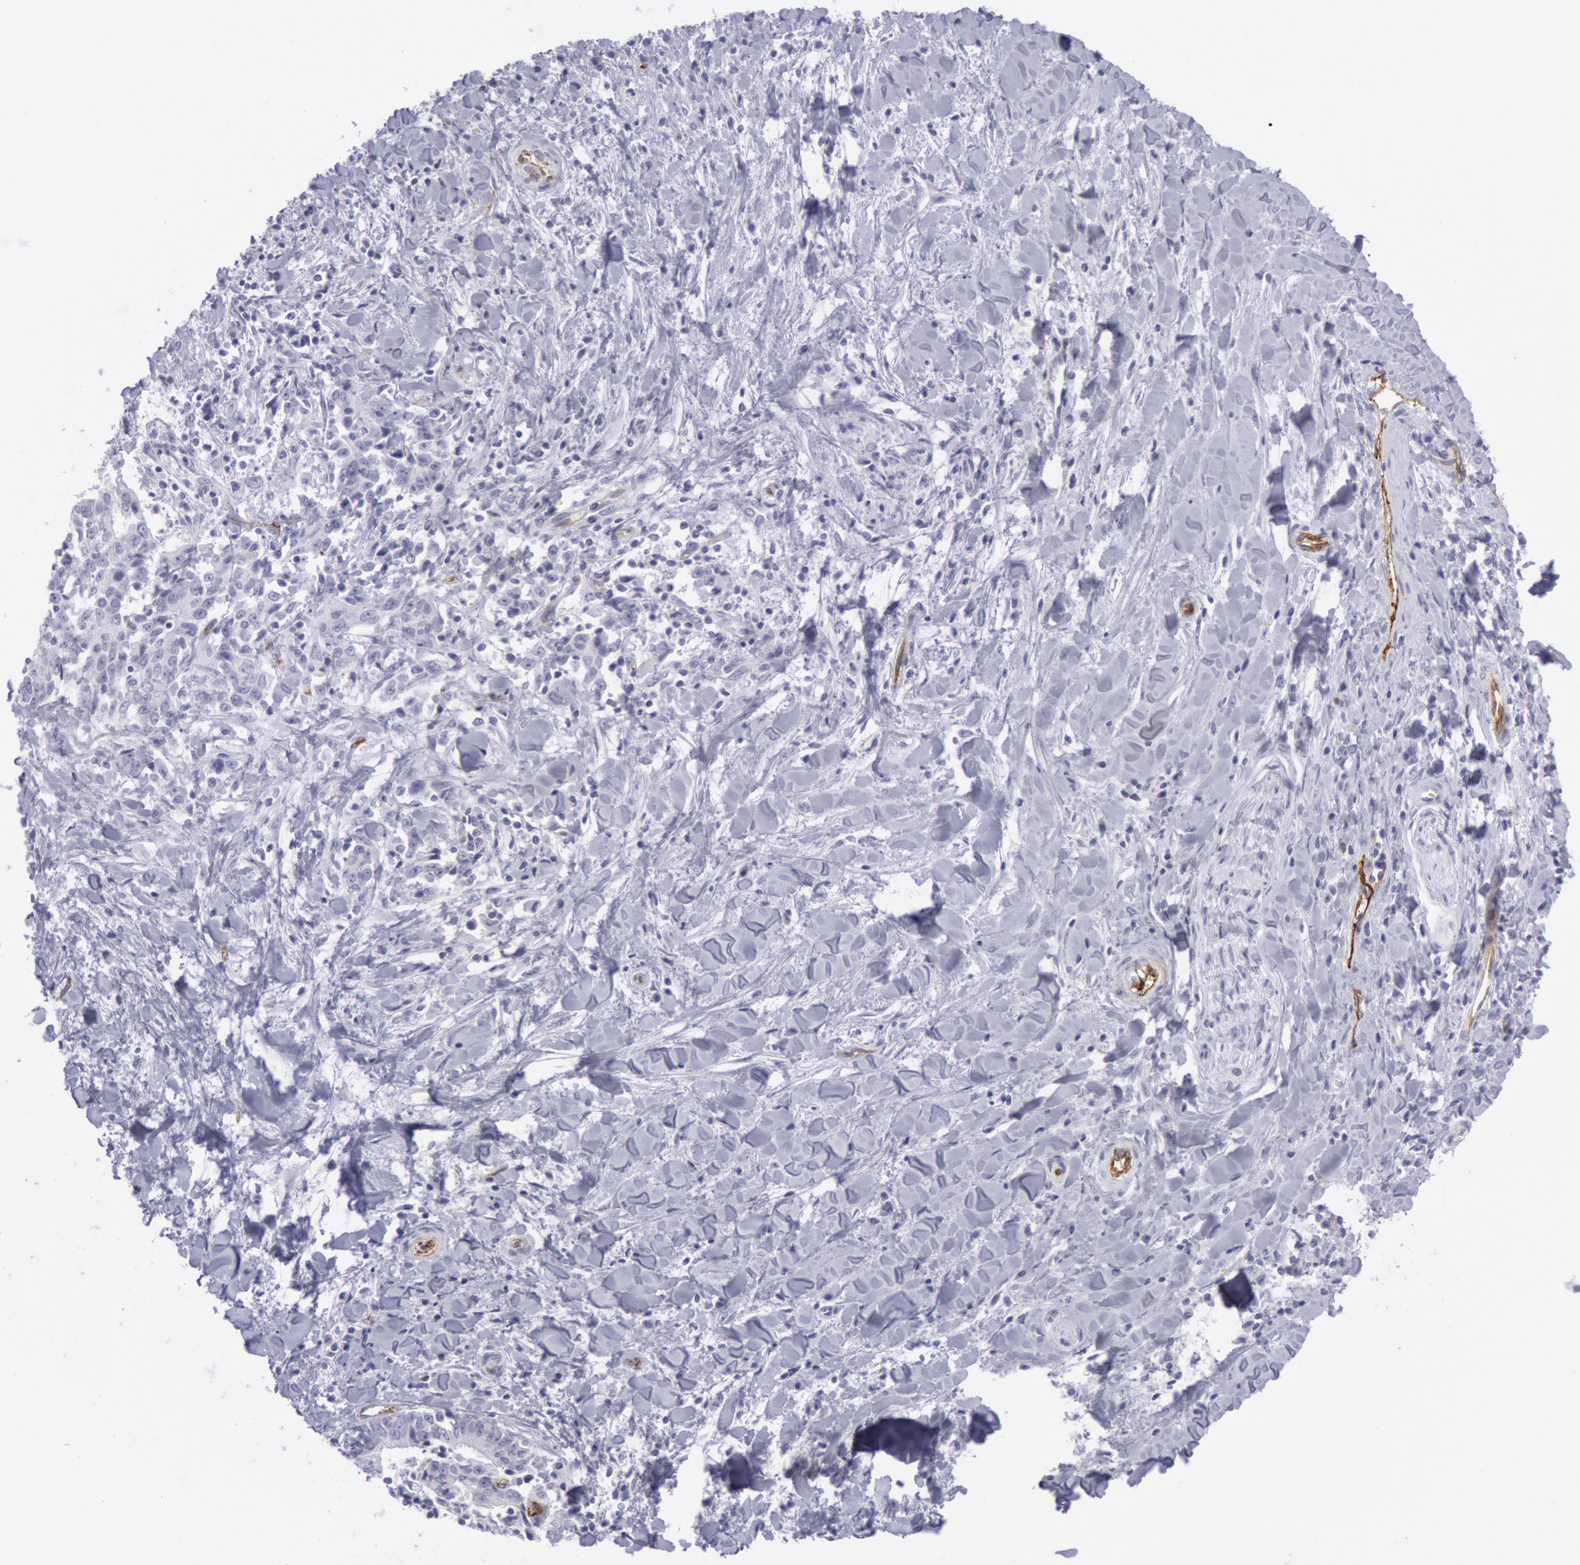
{"staining": {"intensity": "negative", "quantity": "none", "location": "none"}, "tissue": "liver cancer", "cell_type": "Tumor cells", "image_type": "cancer", "snomed": [{"axis": "morphology", "description": "Cholangiocarcinoma"}, {"axis": "topography", "description": "Liver"}], "caption": "High power microscopy image of an immunohistochemistry (IHC) photomicrograph of liver cancer, revealing no significant staining in tumor cells.", "gene": "CDH13", "patient": {"sex": "male", "age": 57}}